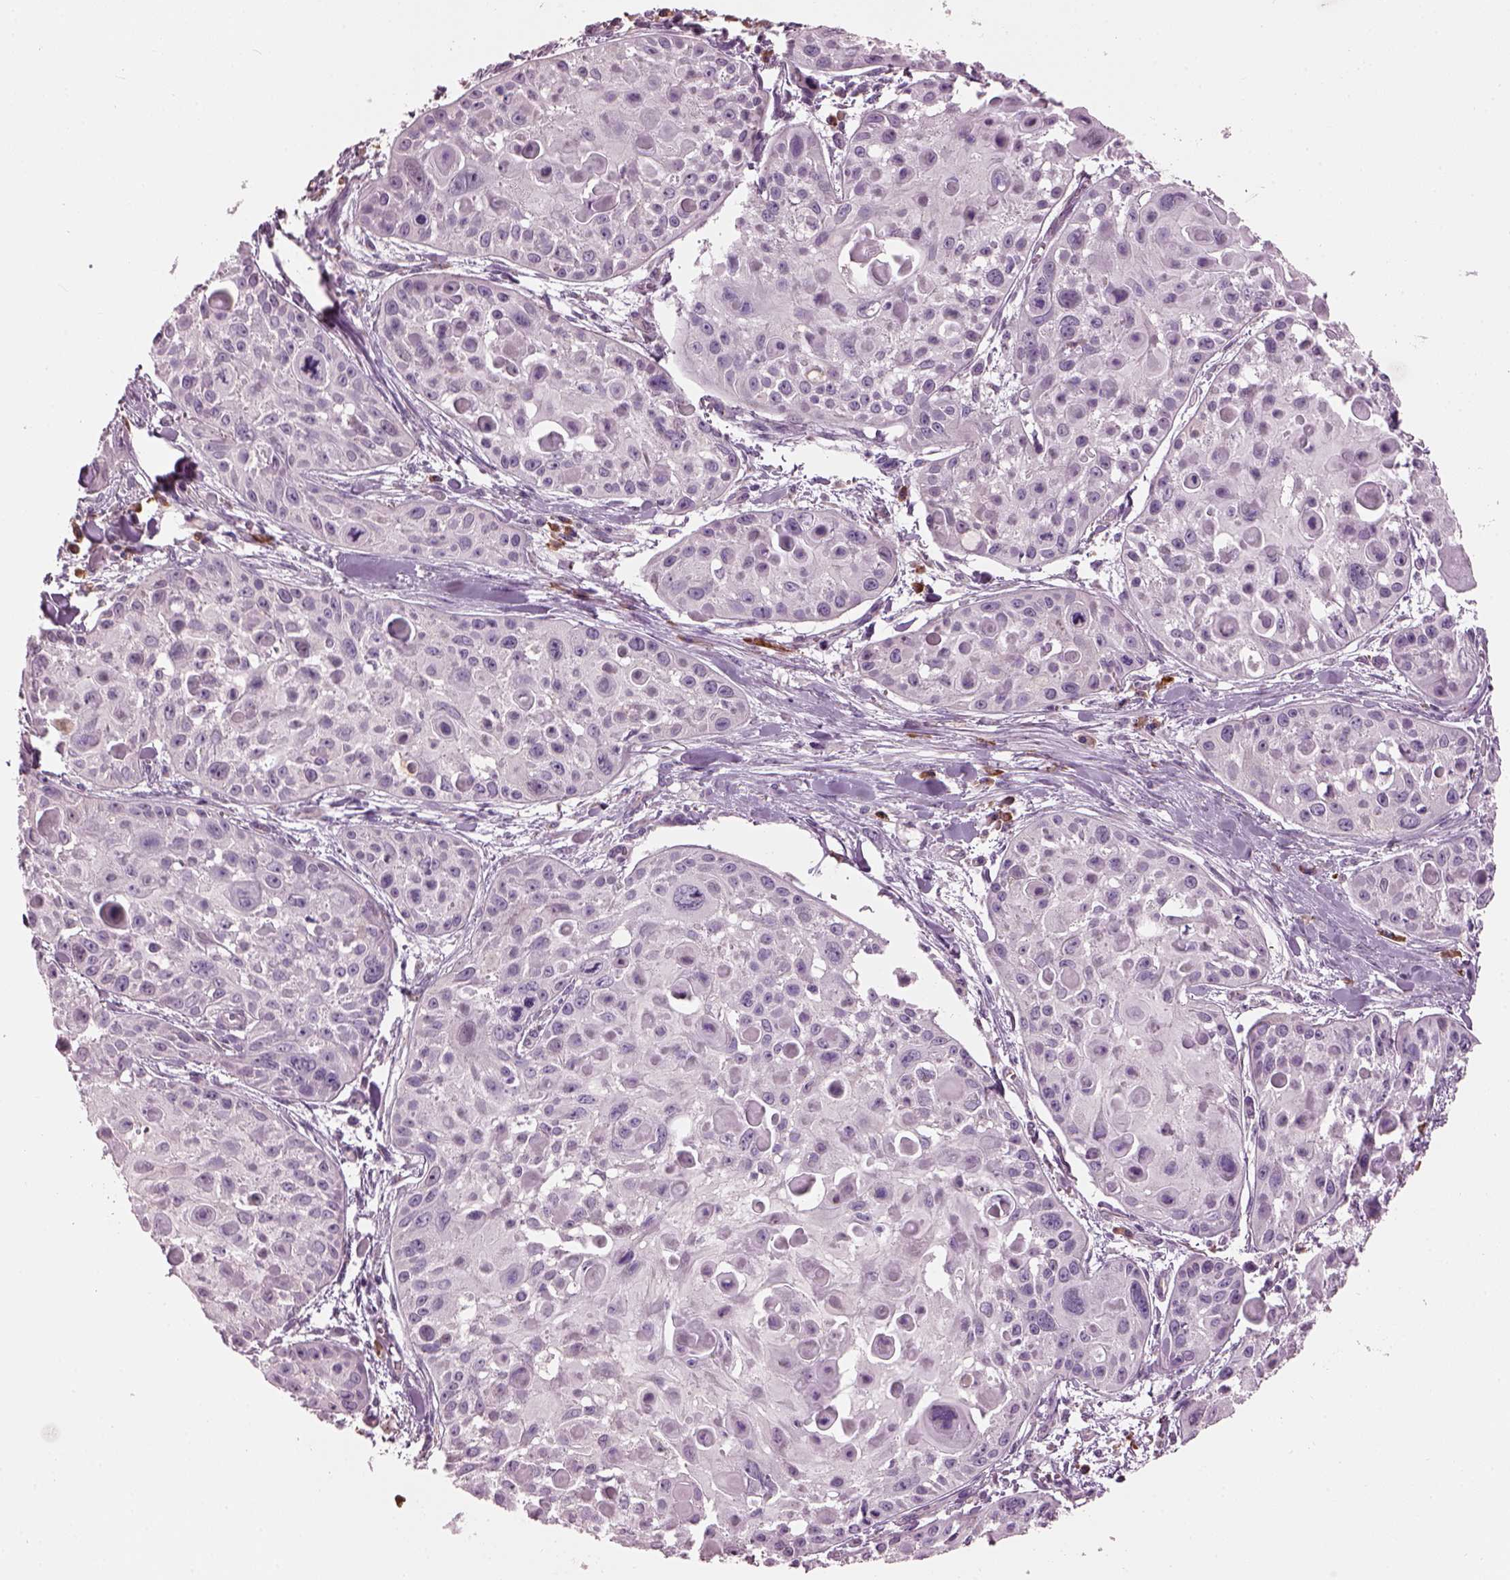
{"staining": {"intensity": "negative", "quantity": "none", "location": "none"}, "tissue": "skin cancer", "cell_type": "Tumor cells", "image_type": "cancer", "snomed": [{"axis": "morphology", "description": "Squamous cell carcinoma, NOS"}, {"axis": "topography", "description": "Skin"}, {"axis": "topography", "description": "Anal"}], "caption": "This is a image of IHC staining of skin cancer (squamous cell carcinoma), which shows no positivity in tumor cells.", "gene": "ADGRG5", "patient": {"sex": "female", "age": 75}}